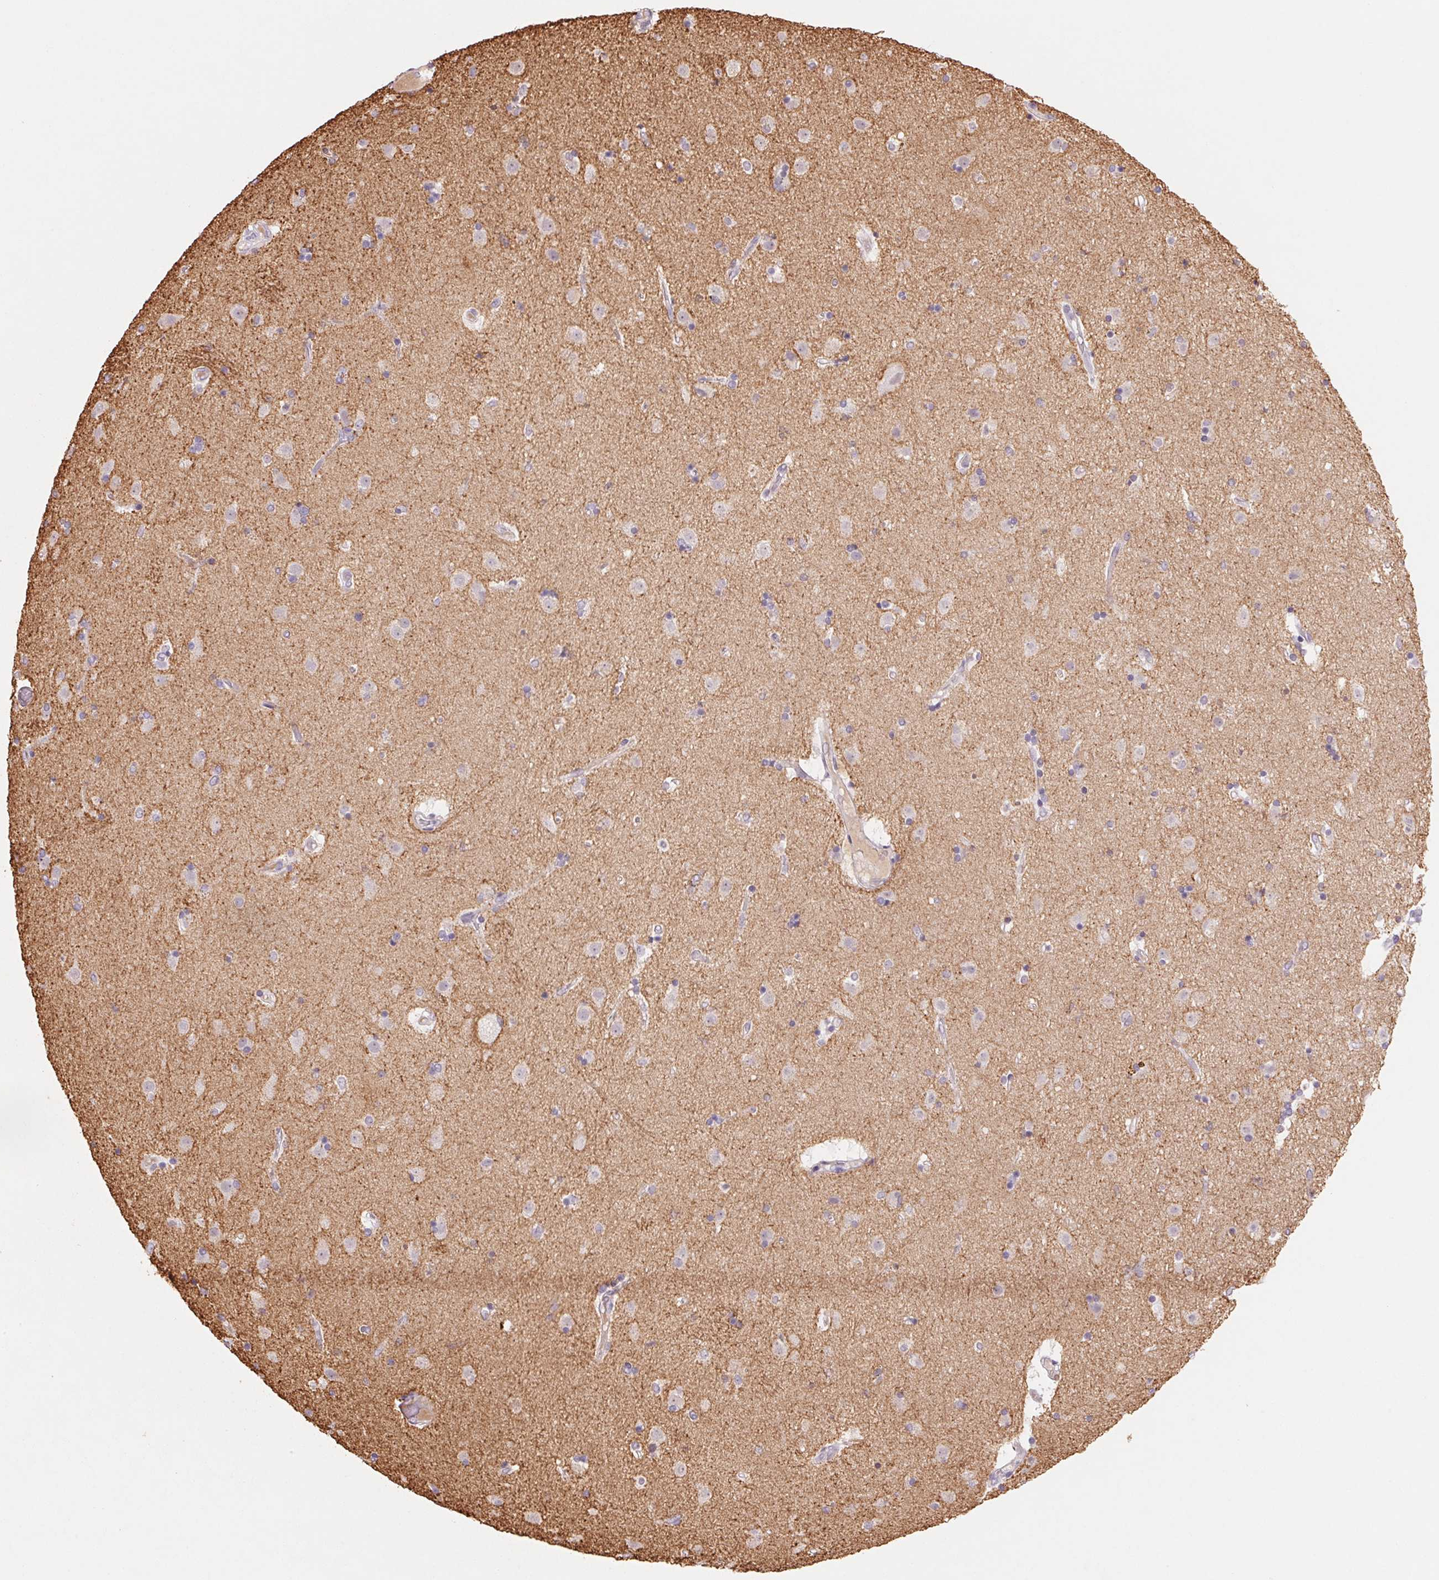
{"staining": {"intensity": "weak", "quantity": "<25%", "location": "cytoplasmic/membranous"}, "tissue": "caudate", "cell_type": "Glial cells", "image_type": "normal", "snomed": [{"axis": "morphology", "description": "Normal tissue, NOS"}, {"axis": "topography", "description": "Lateral ventricle wall"}], "caption": "DAB immunohistochemical staining of unremarkable caudate displays no significant expression in glial cells. The staining is performed using DAB (3,3'-diaminobenzidine) brown chromogen with nuclei counter-stained in using hematoxylin.", "gene": "KIF26A", "patient": {"sex": "female", "age": 71}}